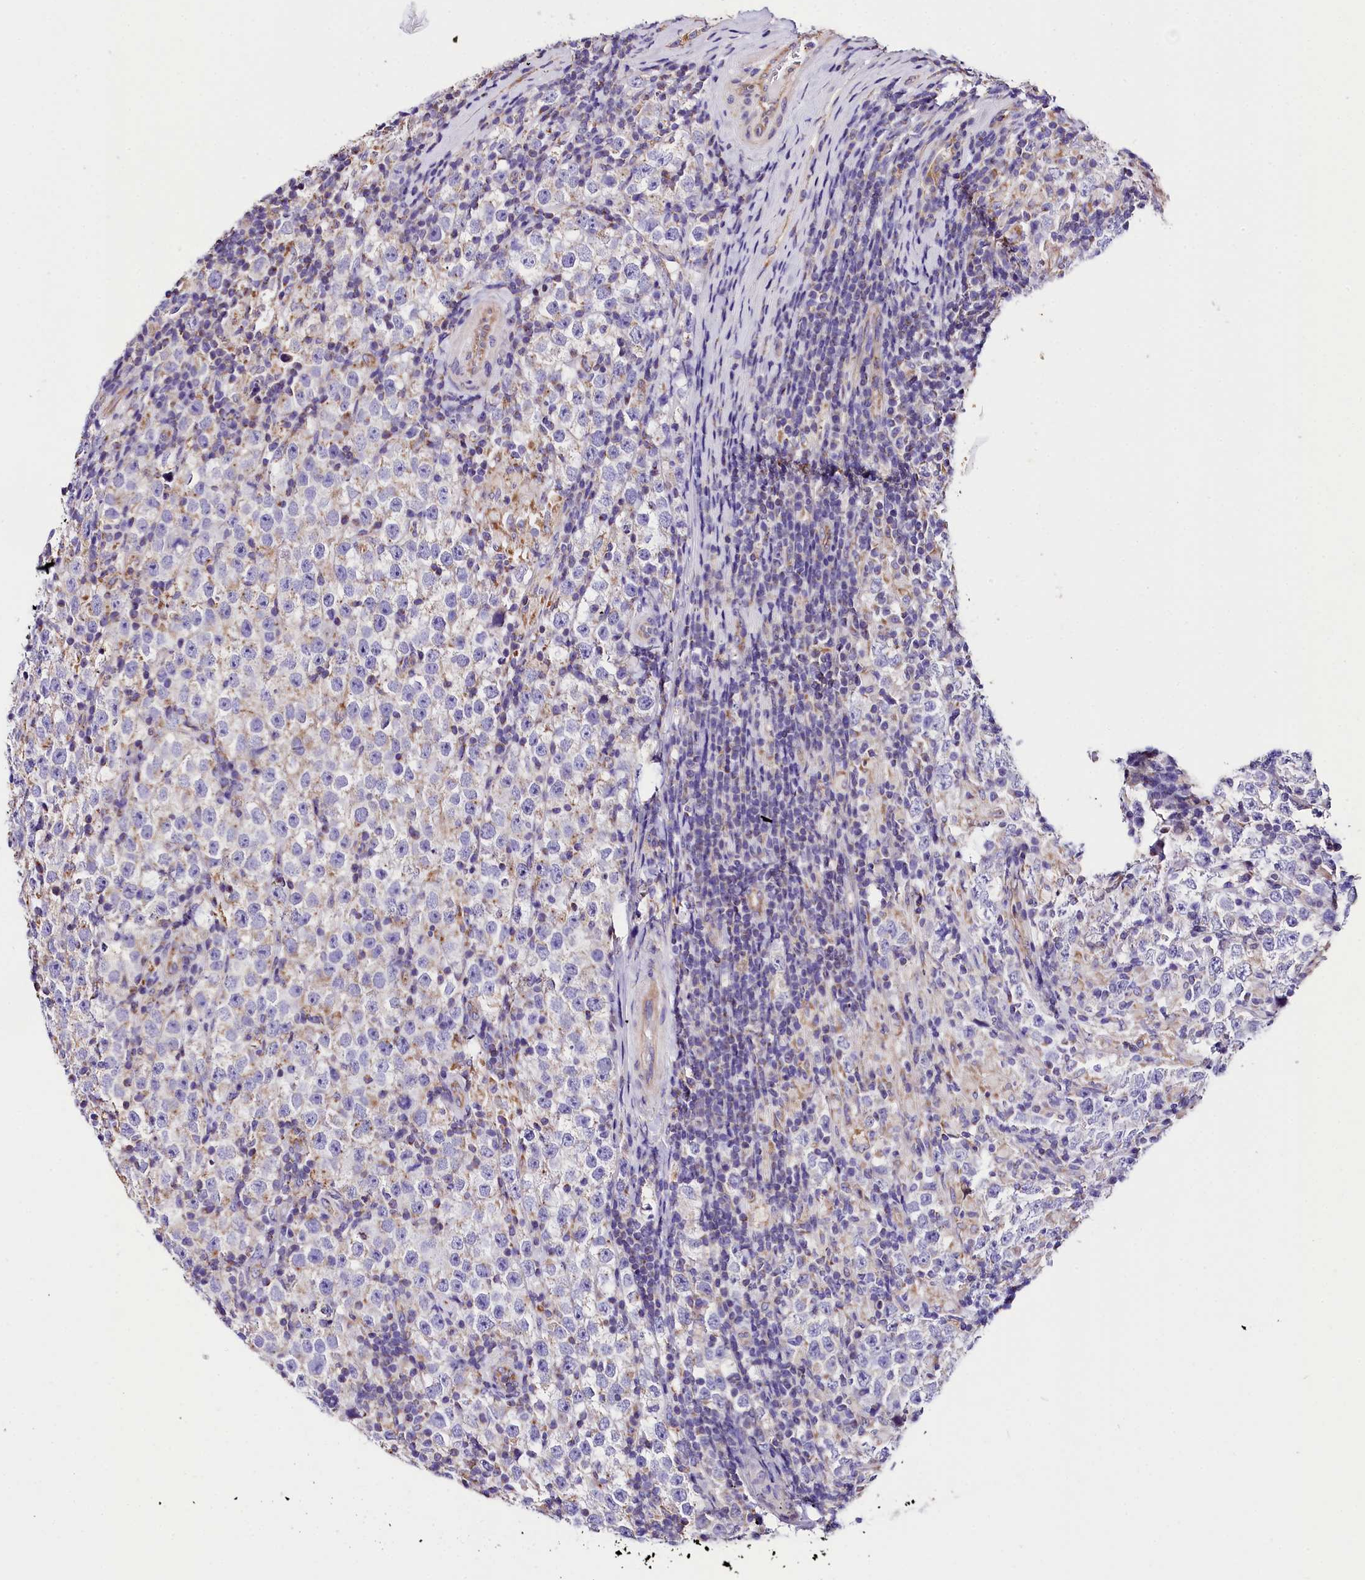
{"staining": {"intensity": "weak", "quantity": "<25%", "location": "cytoplasmic/membranous"}, "tissue": "testis cancer", "cell_type": "Tumor cells", "image_type": "cancer", "snomed": [{"axis": "morphology", "description": "Normal tissue, NOS"}, {"axis": "morphology", "description": "Urothelial carcinoma, High grade"}, {"axis": "morphology", "description": "Seminoma, NOS"}, {"axis": "morphology", "description": "Carcinoma, Embryonal, NOS"}, {"axis": "topography", "description": "Urinary bladder"}, {"axis": "topography", "description": "Testis"}], "caption": "High magnification brightfield microscopy of testis high-grade urothelial carcinoma stained with DAB (brown) and counterstained with hematoxylin (blue): tumor cells show no significant positivity. Brightfield microscopy of immunohistochemistry stained with DAB (3,3'-diaminobenzidine) (brown) and hematoxylin (blue), captured at high magnification.", "gene": "ACAA2", "patient": {"sex": "male", "age": 41}}